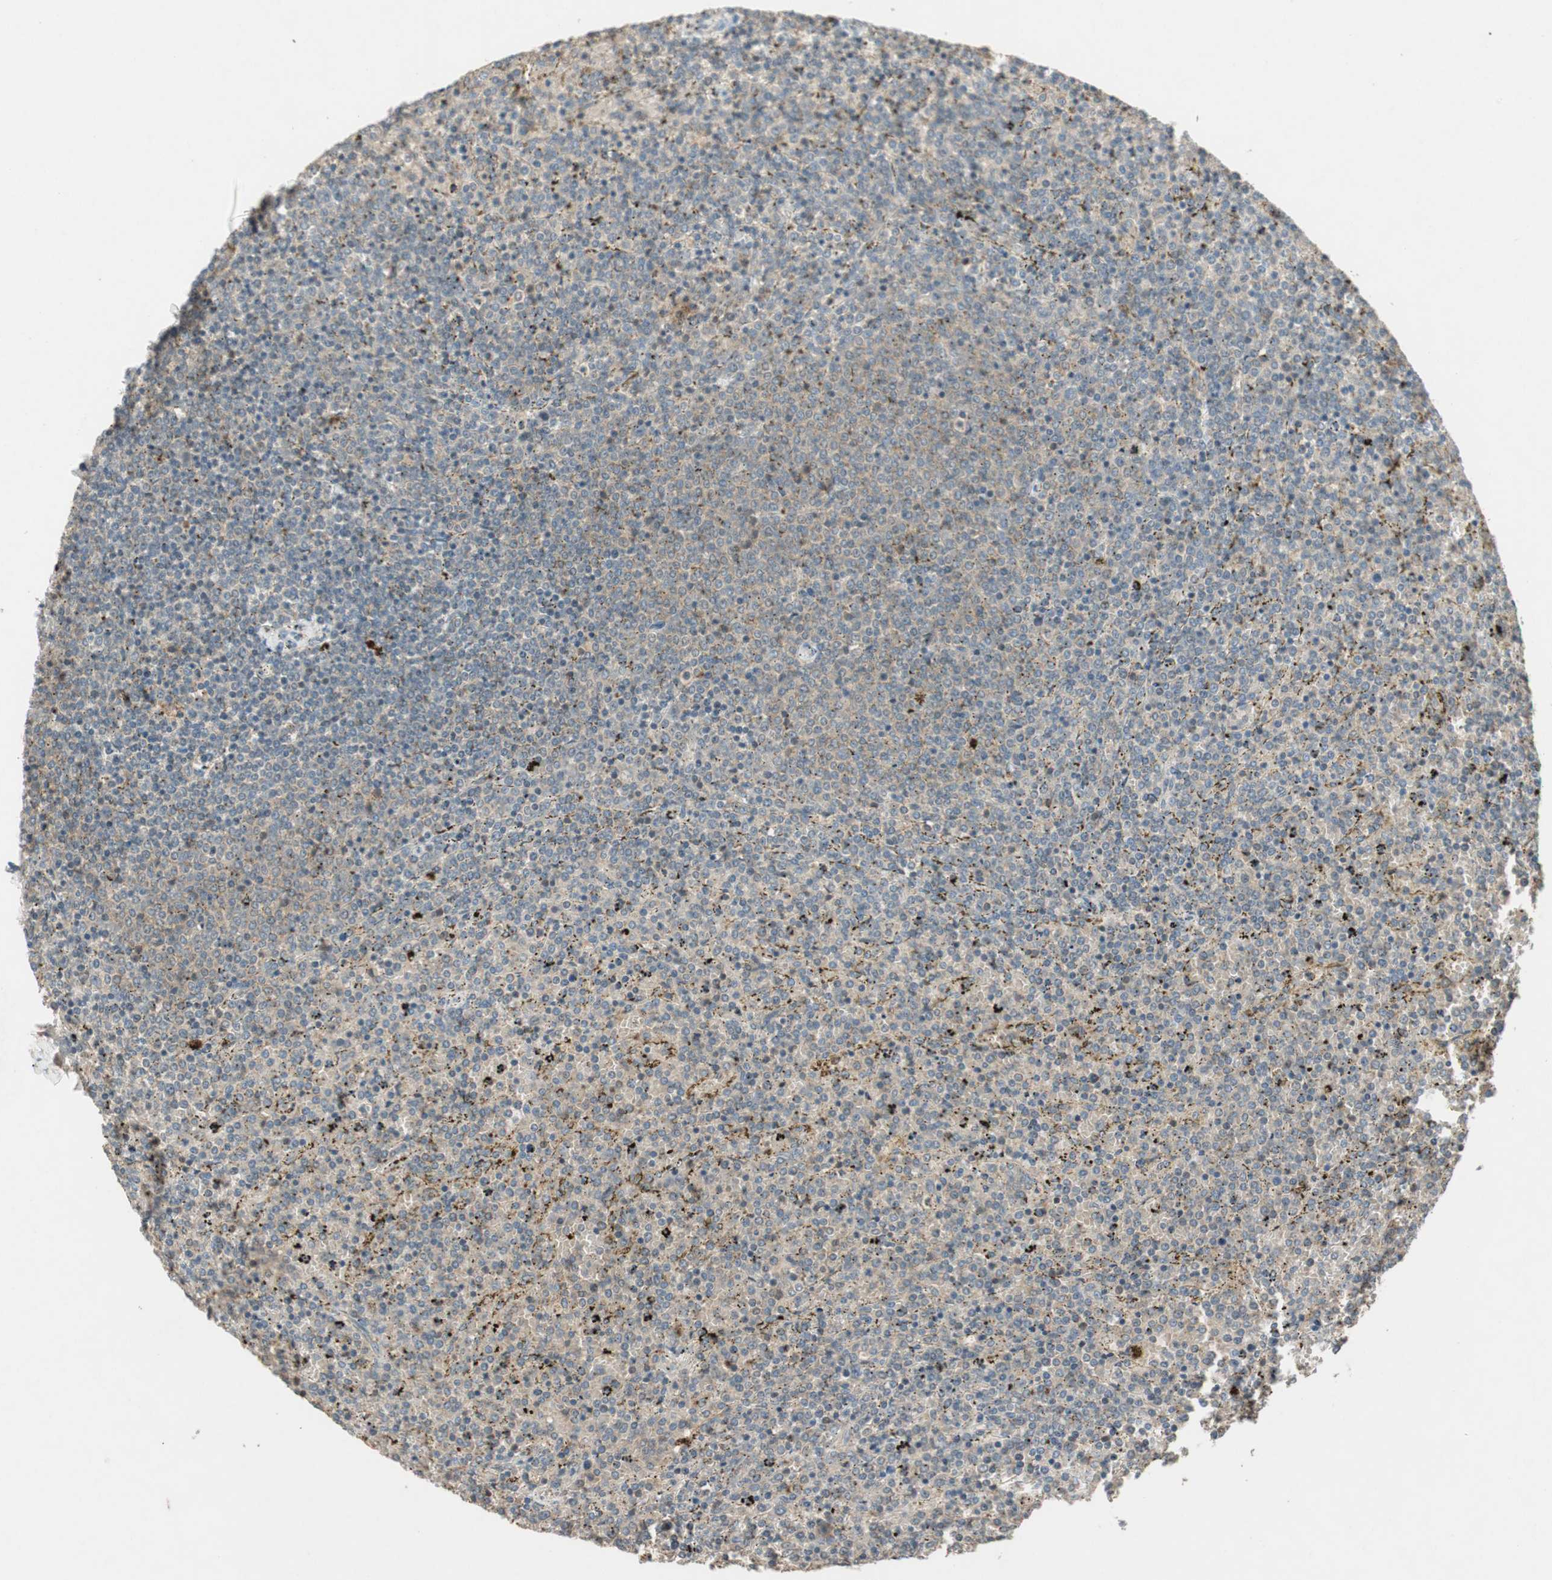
{"staining": {"intensity": "weak", "quantity": "25%-75%", "location": "cytoplasmic/membranous"}, "tissue": "lymphoma", "cell_type": "Tumor cells", "image_type": "cancer", "snomed": [{"axis": "morphology", "description": "Malignant lymphoma, non-Hodgkin's type, Low grade"}, {"axis": "topography", "description": "Spleen"}], "caption": "Immunohistochemical staining of human malignant lymphoma, non-Hodgkin's type (low-grade) reveals low levels of weak cytoplasmic/membranous expression in about 25%-75% of tumor cells.", "gene": "GLB1", "patient": {"sex": "female", "age": 77}}